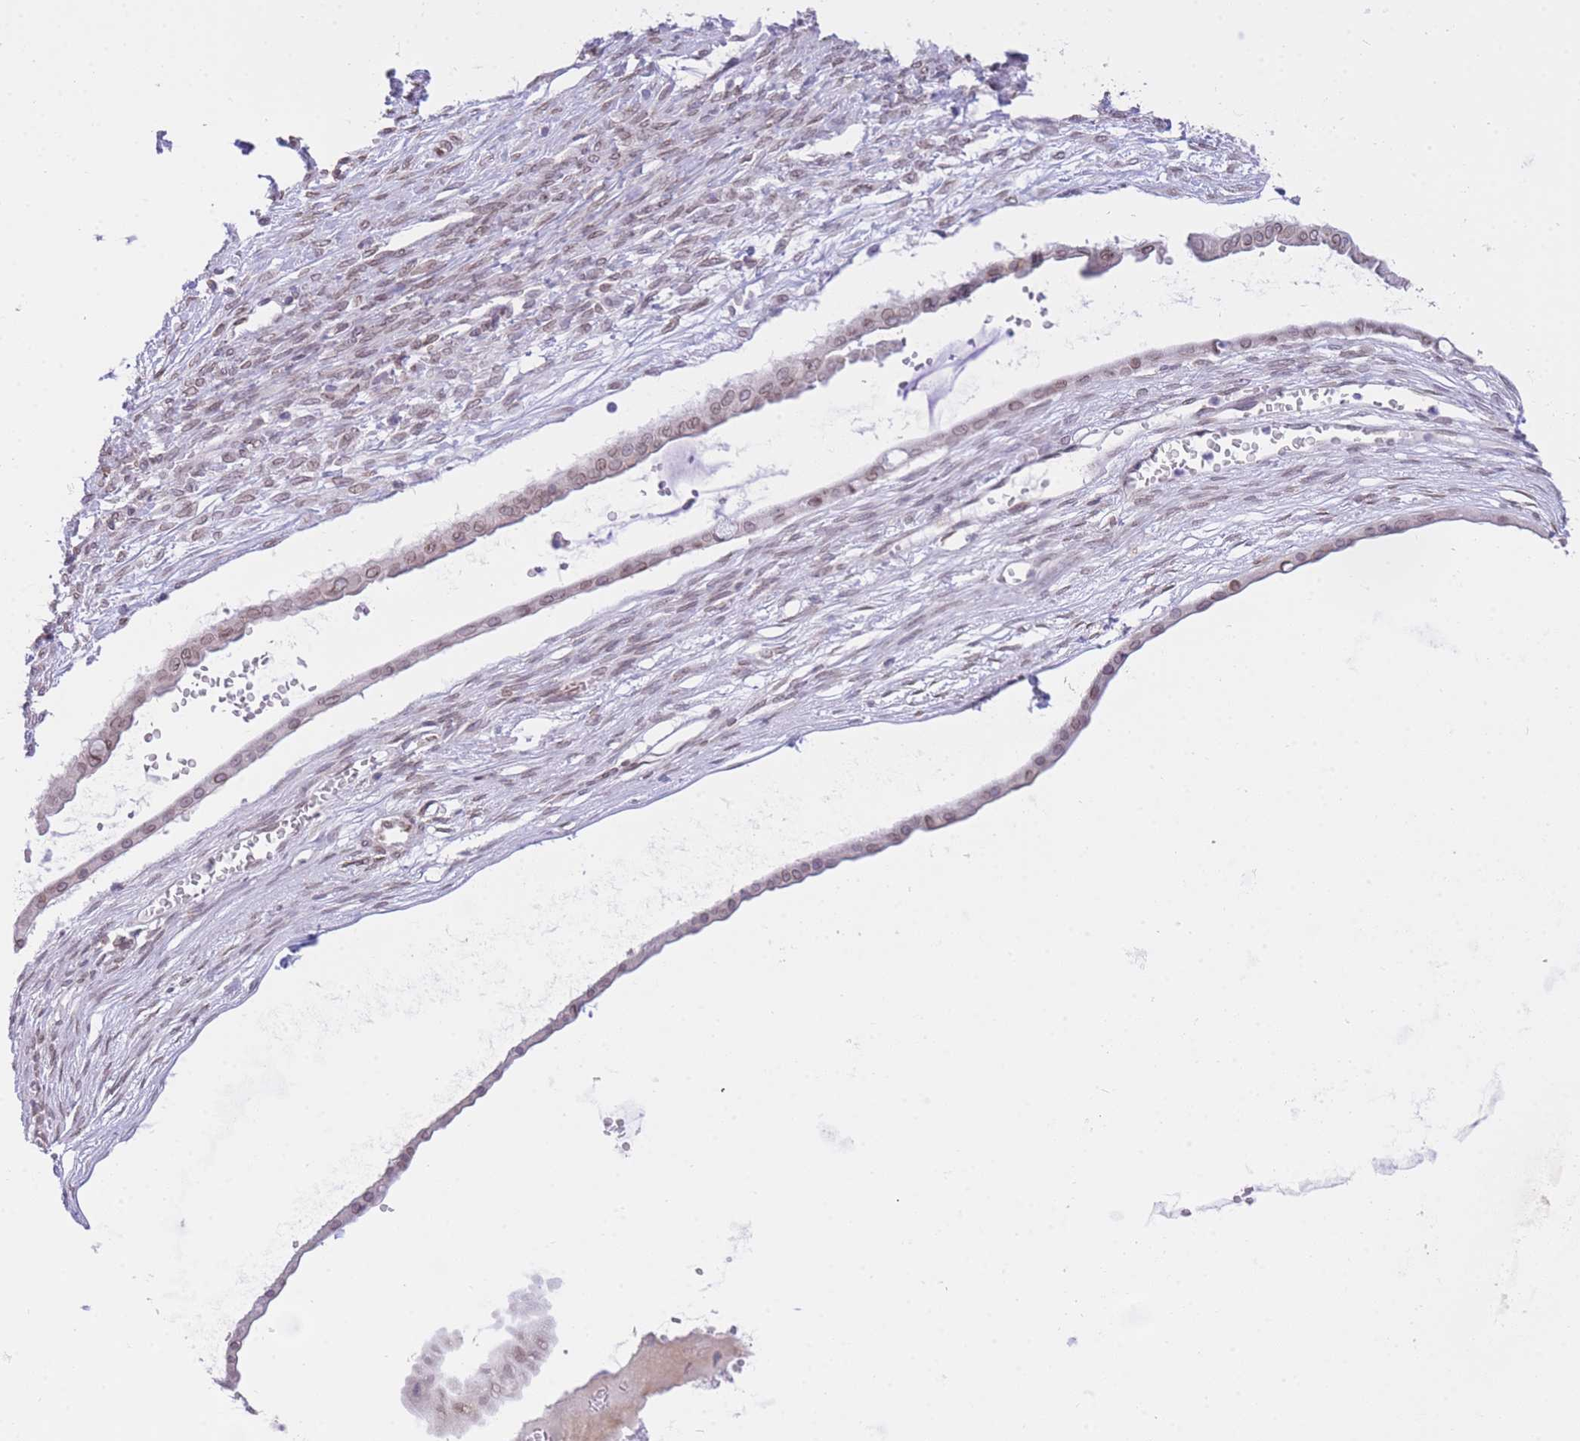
{"staining": {"intensity": "moderate", "quantity": ">75%", "location": "nuclear"}, "tissue": "ovarian cancer", "cell_type": "Tumor cells", "image_type": "cancer", "snomed": [{"axis": "morphology", "description": "Cystadenocarcinoma, mucinous, NOS"}, {"axis": "topography", "description": "Ovary"}], "caption": "A micrograph of ovarian mucinous cystadenocarcinoma stained for a protein displays moderate nuclear brown staining in tumor cells.", "gene": "OR10AD1", "patient": {"sex": "female", "age": 73}}